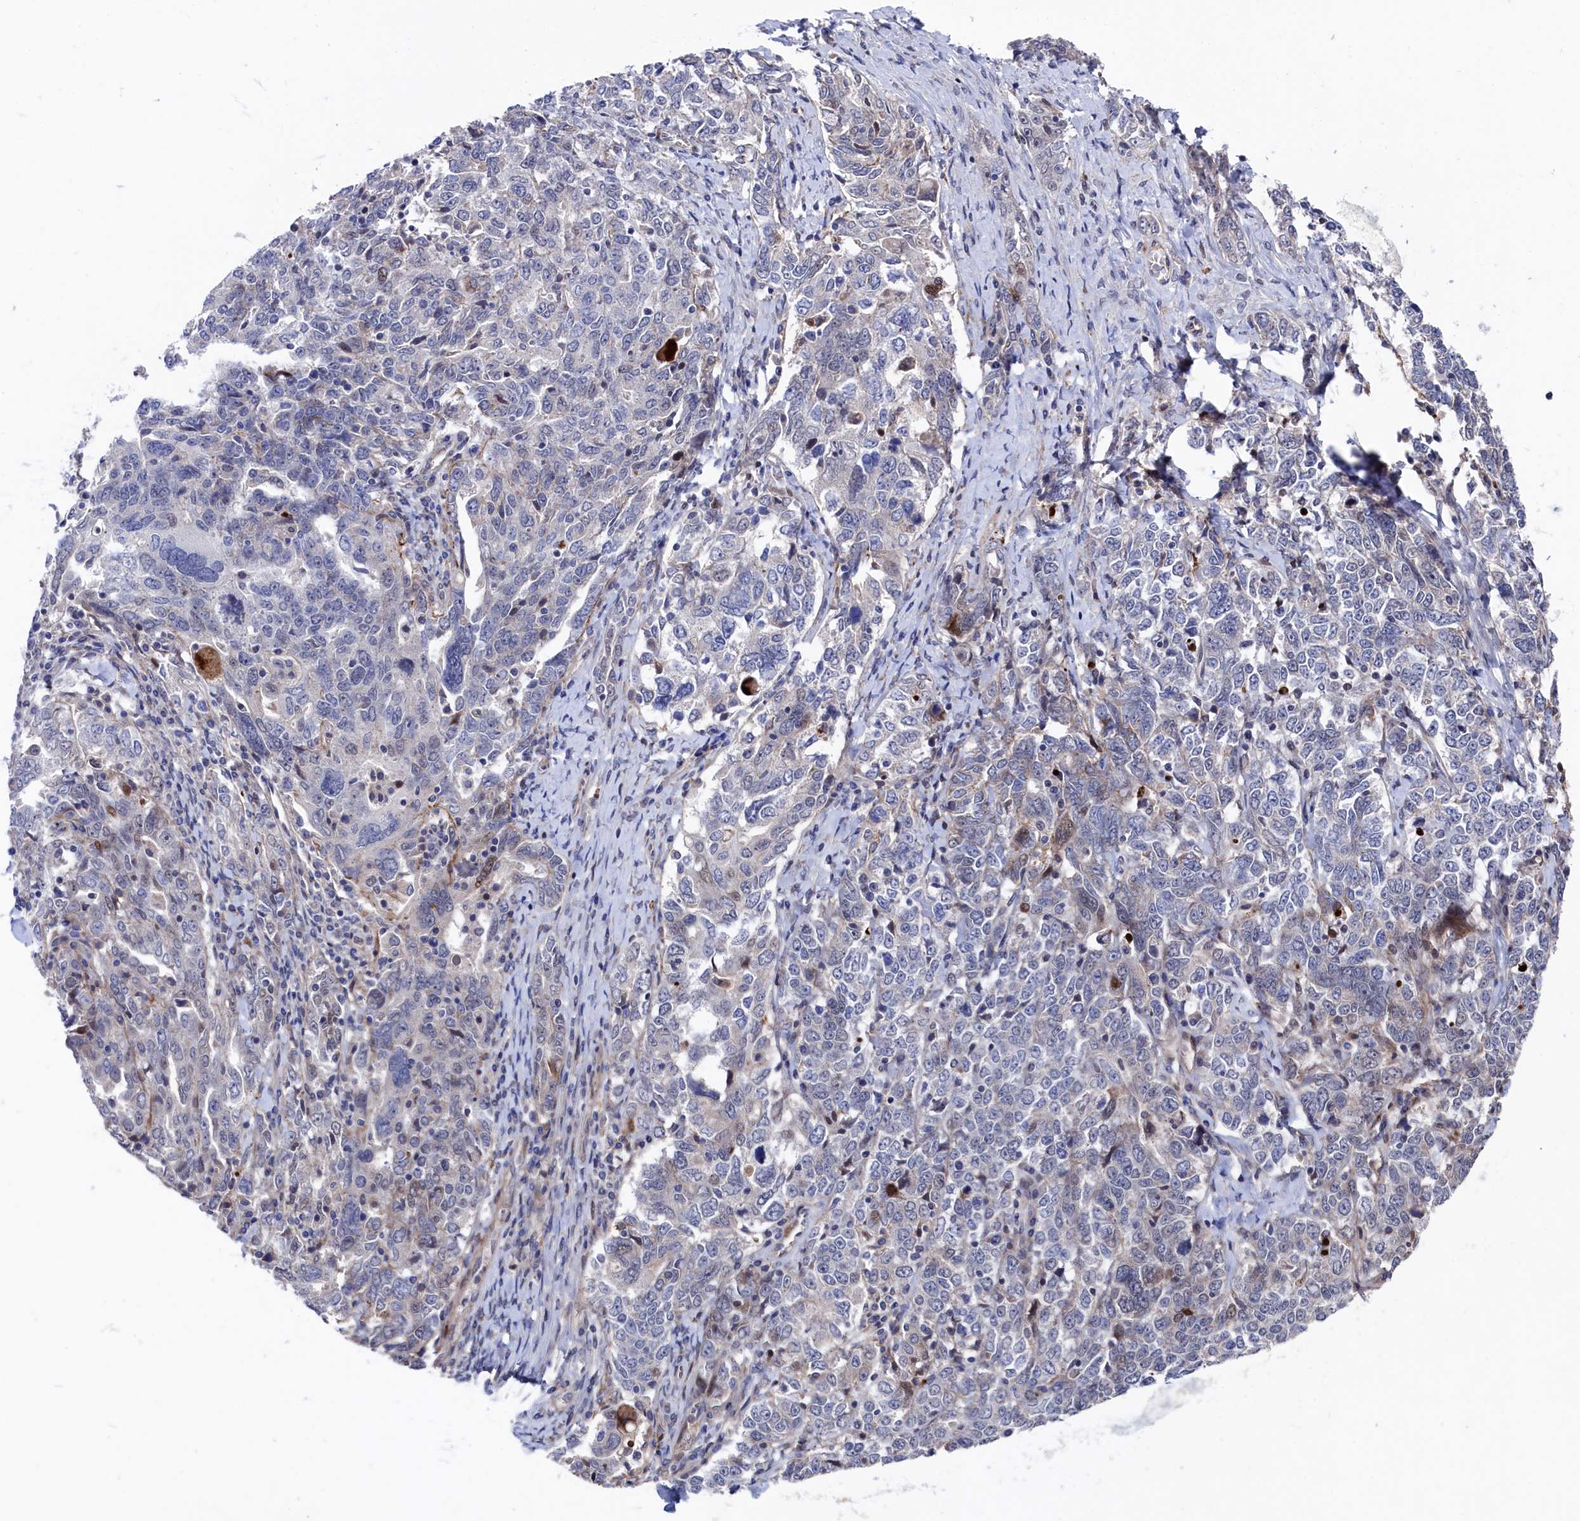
{"staining": {"intensity": "negative", "quantity": "none", "location": "none"}, "tissue": "ovarian cancer", "cell_type": "Tumor cells", "image_type": "cancer", "snomed": [{"axis": "morphology", "description": "Carcinoma, endometroid"}, {"axis": "topography", "description": "Ovary"}], "caption": "Immunohistochemical staining of human ovarian cancer (endometroid carcinoma) exhibits no significant positivity in tumor cells.", "gene": "ZNF891", "patient": {"sex": "female", "age": 62}}